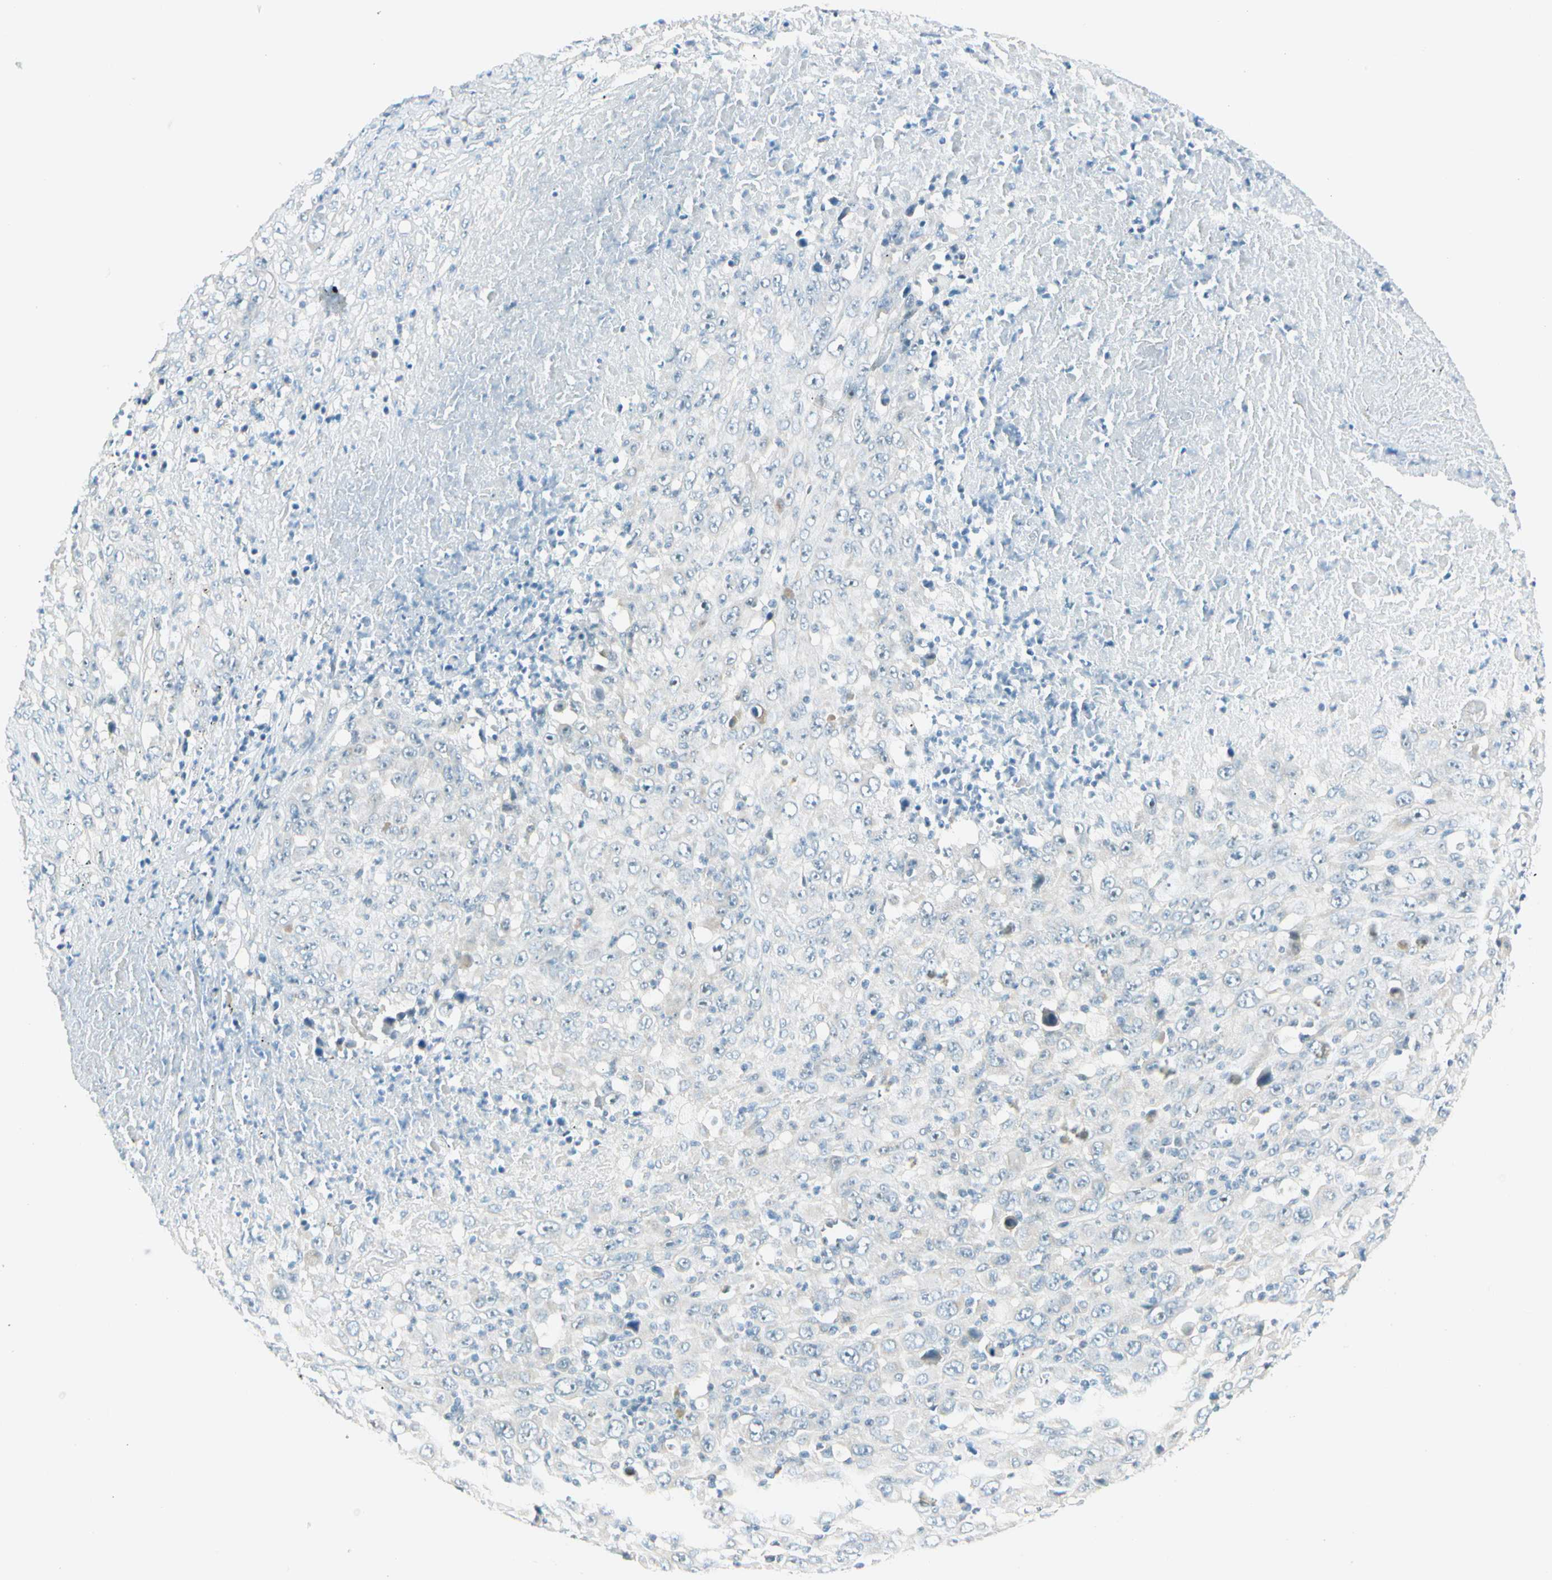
{"staining": {"intensity": "negative", "quantity": "none", "location": "none"}, "tissue": "melanoma", "cell_type": "Tumor cells", "image_type": "cancer", "snomed": [{"axis": "morphology", "description": "Malignant melanoma, Metastatic site"}, {"axis": "topography", "description": "Skin"}], "caption": "High magnification brightfield microscopy of malignant melanoma (metastatic site) stained with DAB (brown) and counterstained with hematoxylin (blue): tumor cells show no significant staining. (Stains: DAB IHC with hematoxylin counter stain, Microscopy: brightfield microscopy at high magnification).", "gene": "ZSCAN1", "patient": {"sex": "female", "age": 56}}